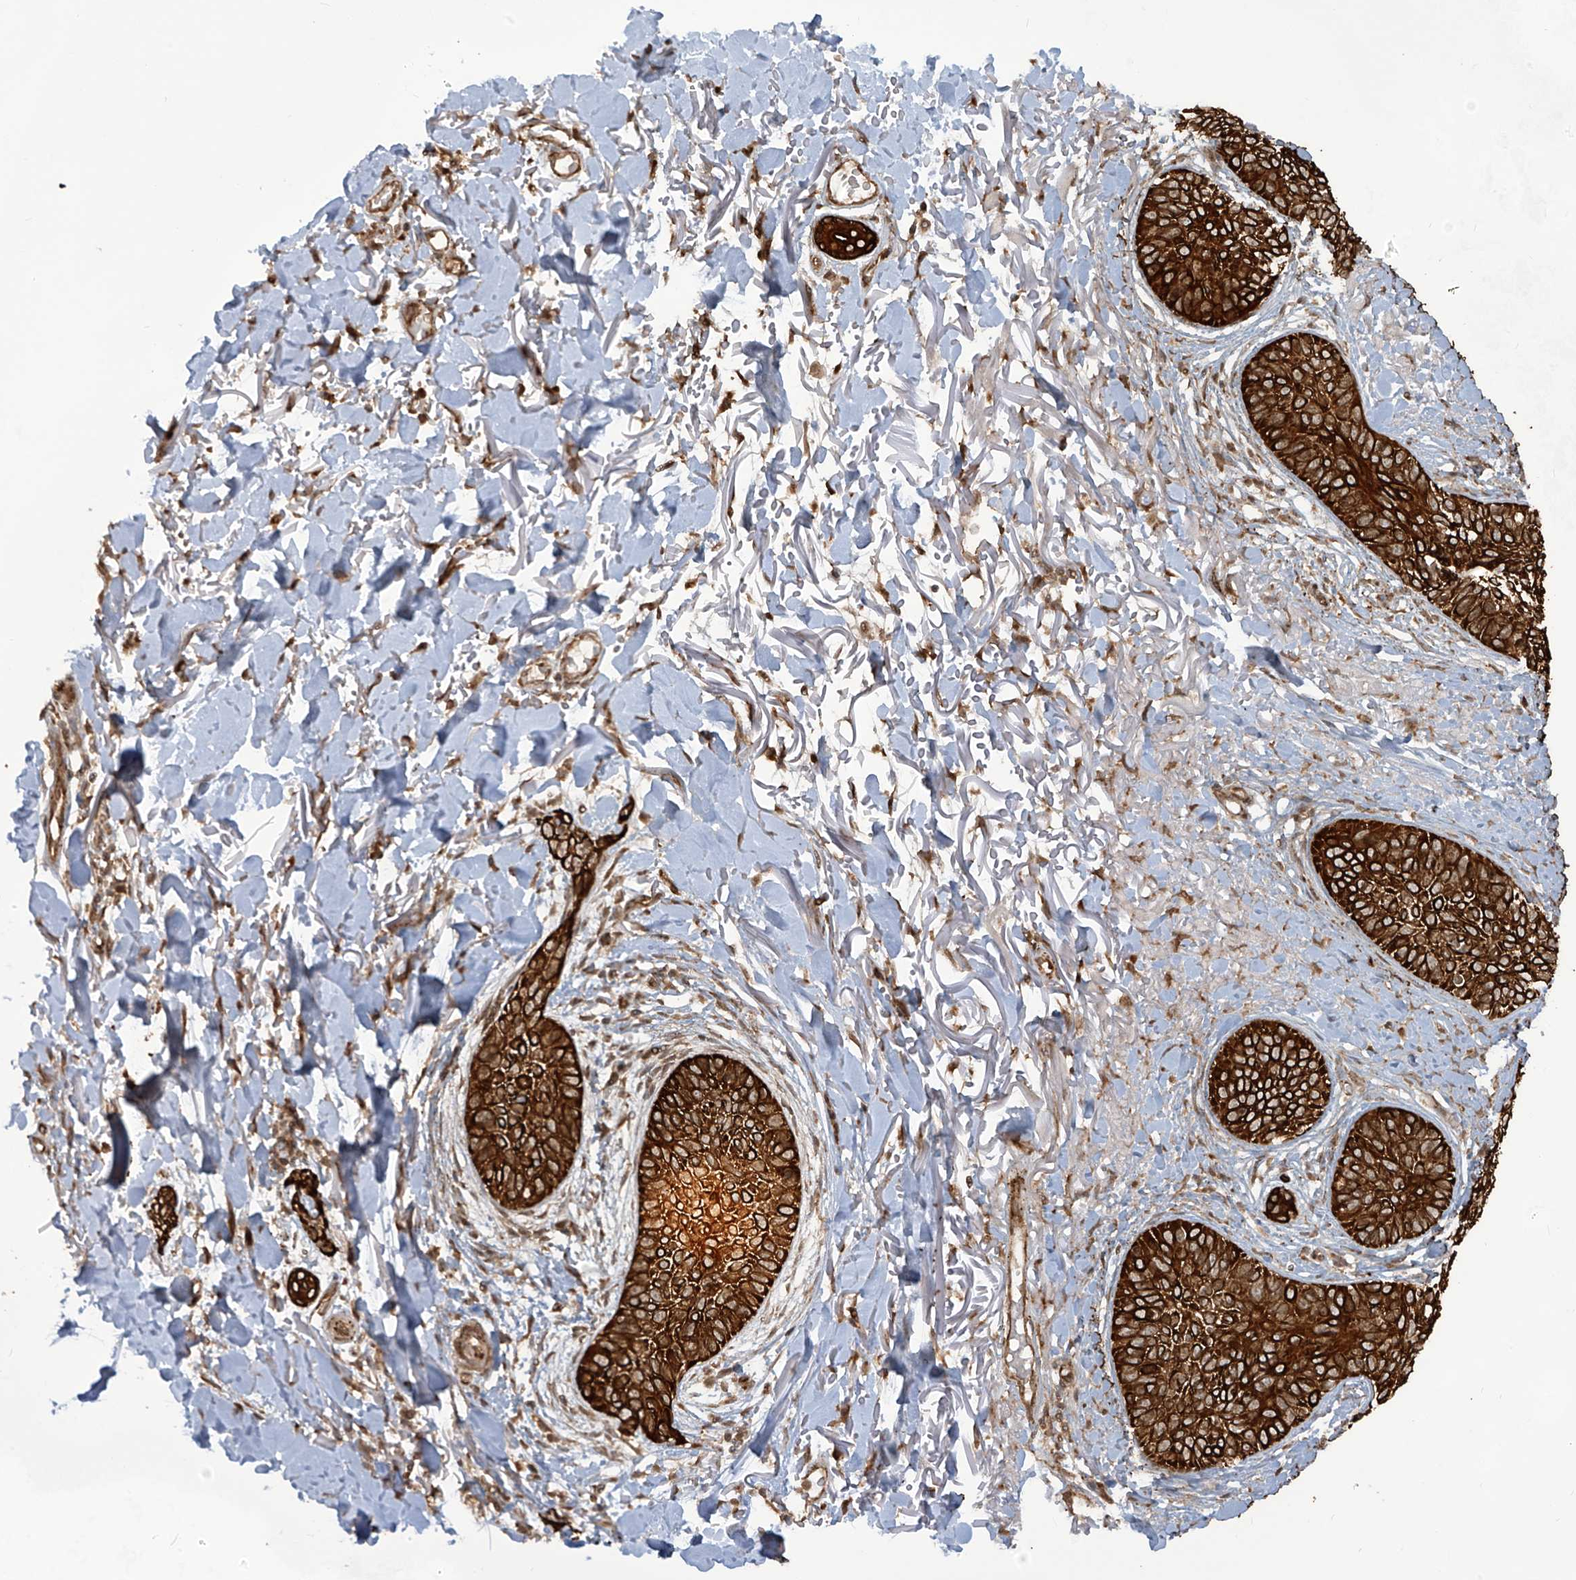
{"staining": {"intensity": "strong", "quantity": ">75%", "location": "cytoplasmic/membranous"}, "tissue": "skin cancer", "cell_type": "Tumor cells", "image_type": "cancer", "snomed": [{"axis": "morphology", "description": "Basal cell carcinoma"}, {"axis": "topography", "description": "Skin"}], "caption": "This micrograph exhibits immunohistochemistry (IHC) staining of basal cell carcinoma (skin), with high strong cytoplasmic/membranous expression in approximately >75% of tumor cells.", "gene": "TRIM67", "patient": {"sex": "male", "age": 85}}